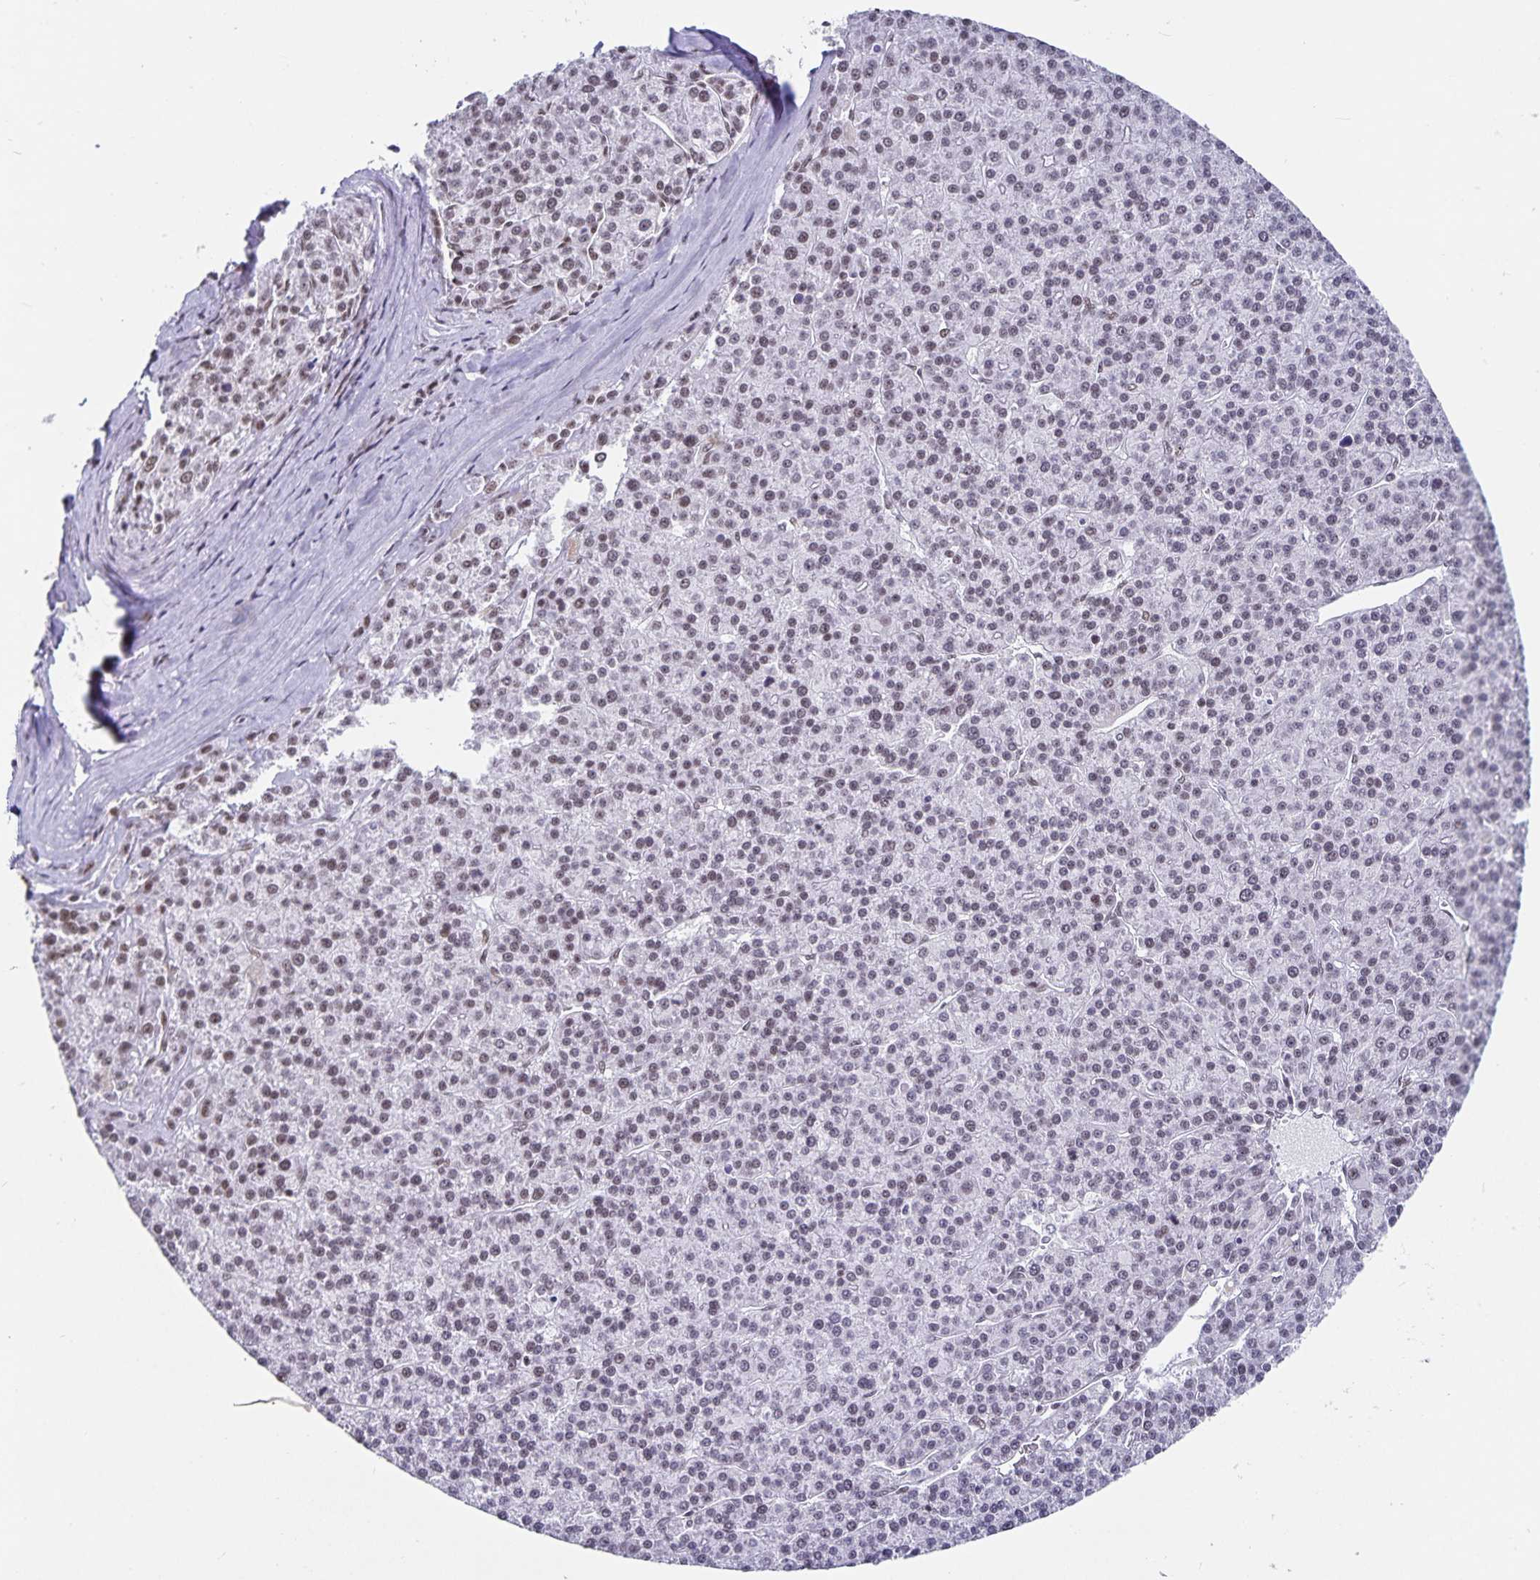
{"staining": {"intensity": "weak", "quantity": "25%-75%", "location": "nuclear"}, "tissue": "liver cancer", "cell_type": "Tumor cells", "image_type": "cancer", "snomed": [{"axis": "morphology", "description": "Carcinoma, Hepatocellular, NOS"}, {"axis": "topography", "description": "Liver"}], "caption": "Human liver hepatocellular carcinoma stained with a protein marker exhibits weak staining in tumor cells.", "gene": "PBX2", "patient": {"sex": "female", "age": 58}}